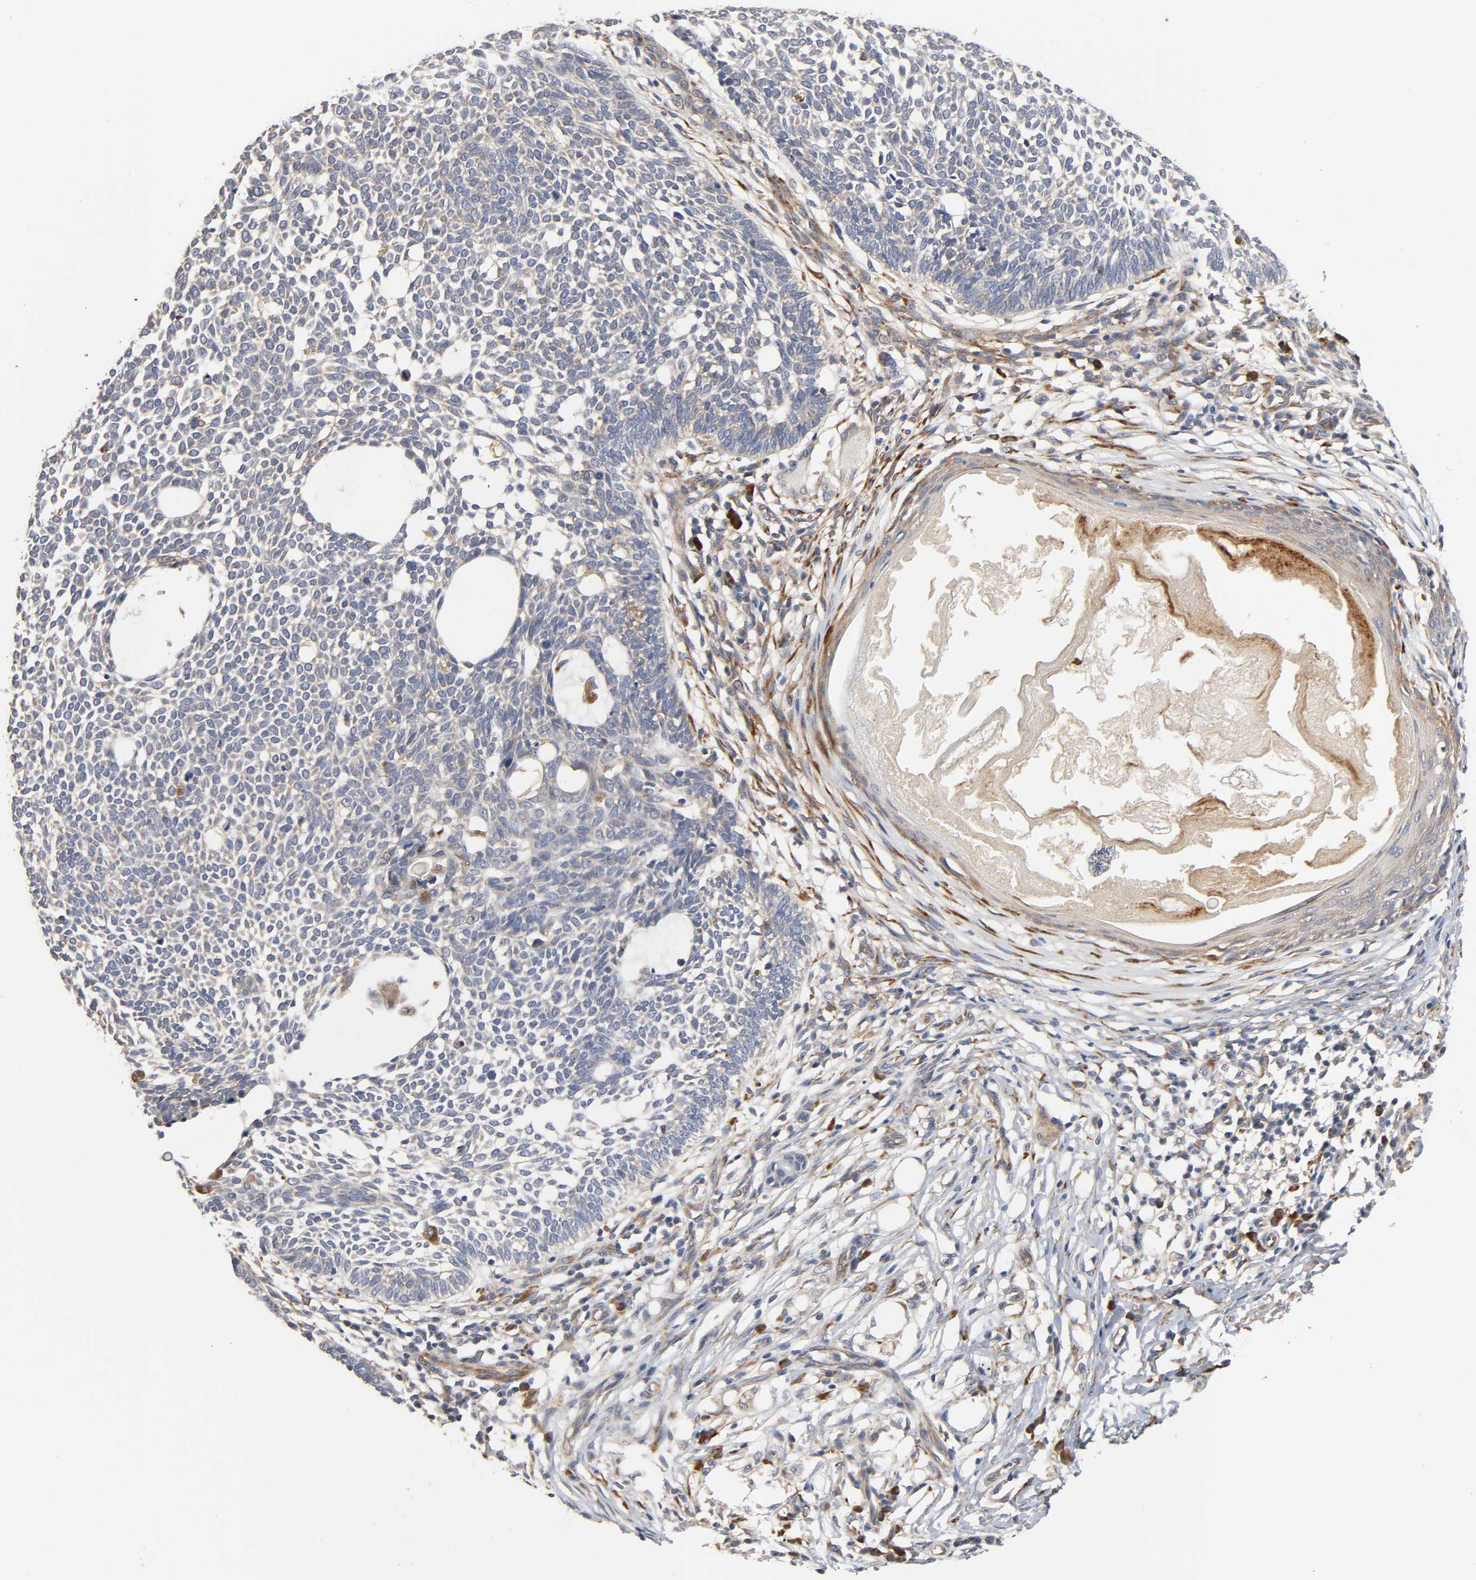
{"staining": {"intensity": "negative", "quantity": "none", "location": "none"}, "tissue": "skin cancer", "cell_type": "Tumor cells", "image_type": "cancer", "snomed": [{"axis": "morphology", "description": "Normal tissue, NOS"}, {"axis": "morphology", "description": "Basal cell carcinoma"}, {"axis": "topography", "description": "Skin"}], "caption": "A photomicrograph of basal cell carcinoma (skin) stained for a protein displays no brown staining in tumor cells. Brightfield microscopy of immunohistochemistry stained with DAB (brown) and hematoxylin (blue), captured at high magnification.", "gene": "HDLBP", "patient": {"sex": "male", "age": 87}}